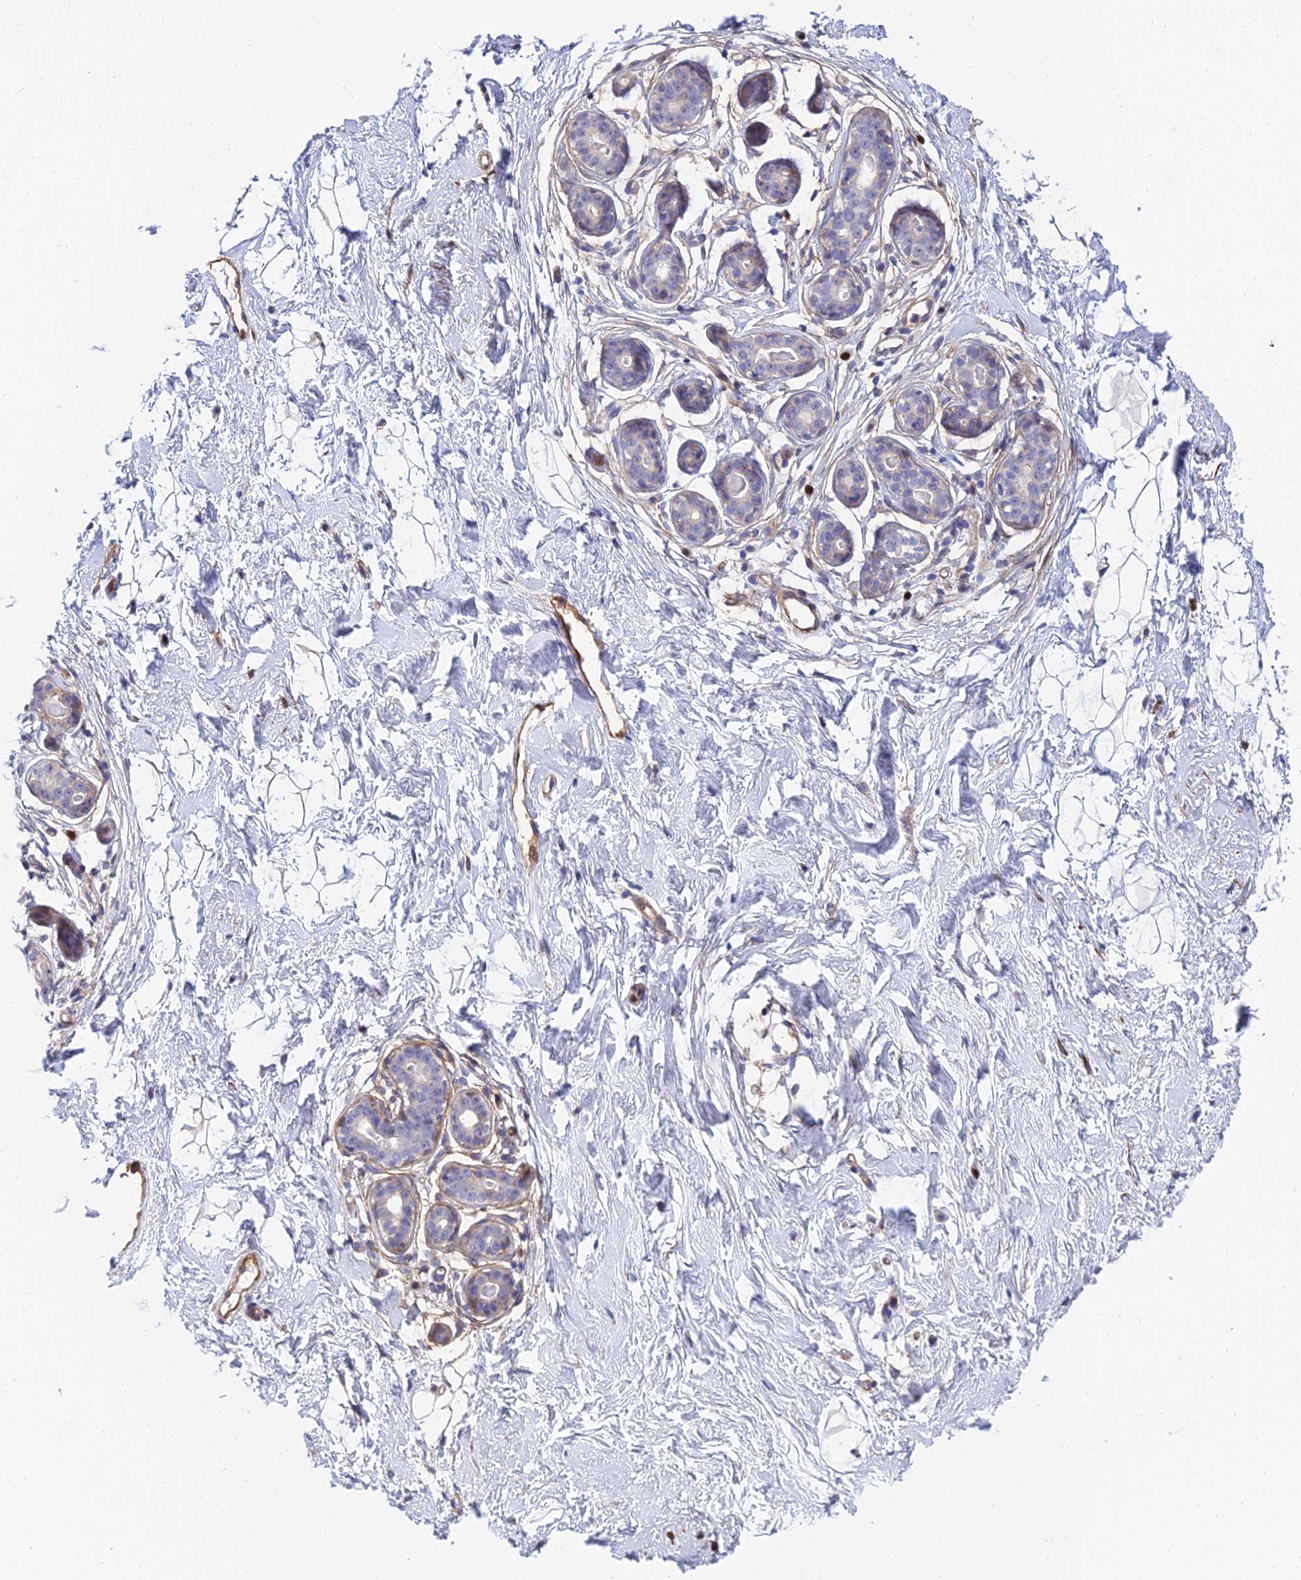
{"staining": {"intensity": "negative", "quantity": "none", "location": "none"}, "tissue": "breast", "cell_type": "Adipocytes", "image_type": "normal", "snomed": [{"axis": "morphology", "description": "Normal tissue, NOS"}, {"axis": "topography", "description": "Breast"}], "caption": "Human breast stained for a protein using immunohistochemistry displays no positivity in adipocytes.", "gene": "TRIM43B", "patient": {"sex": "female", "age": 23}}